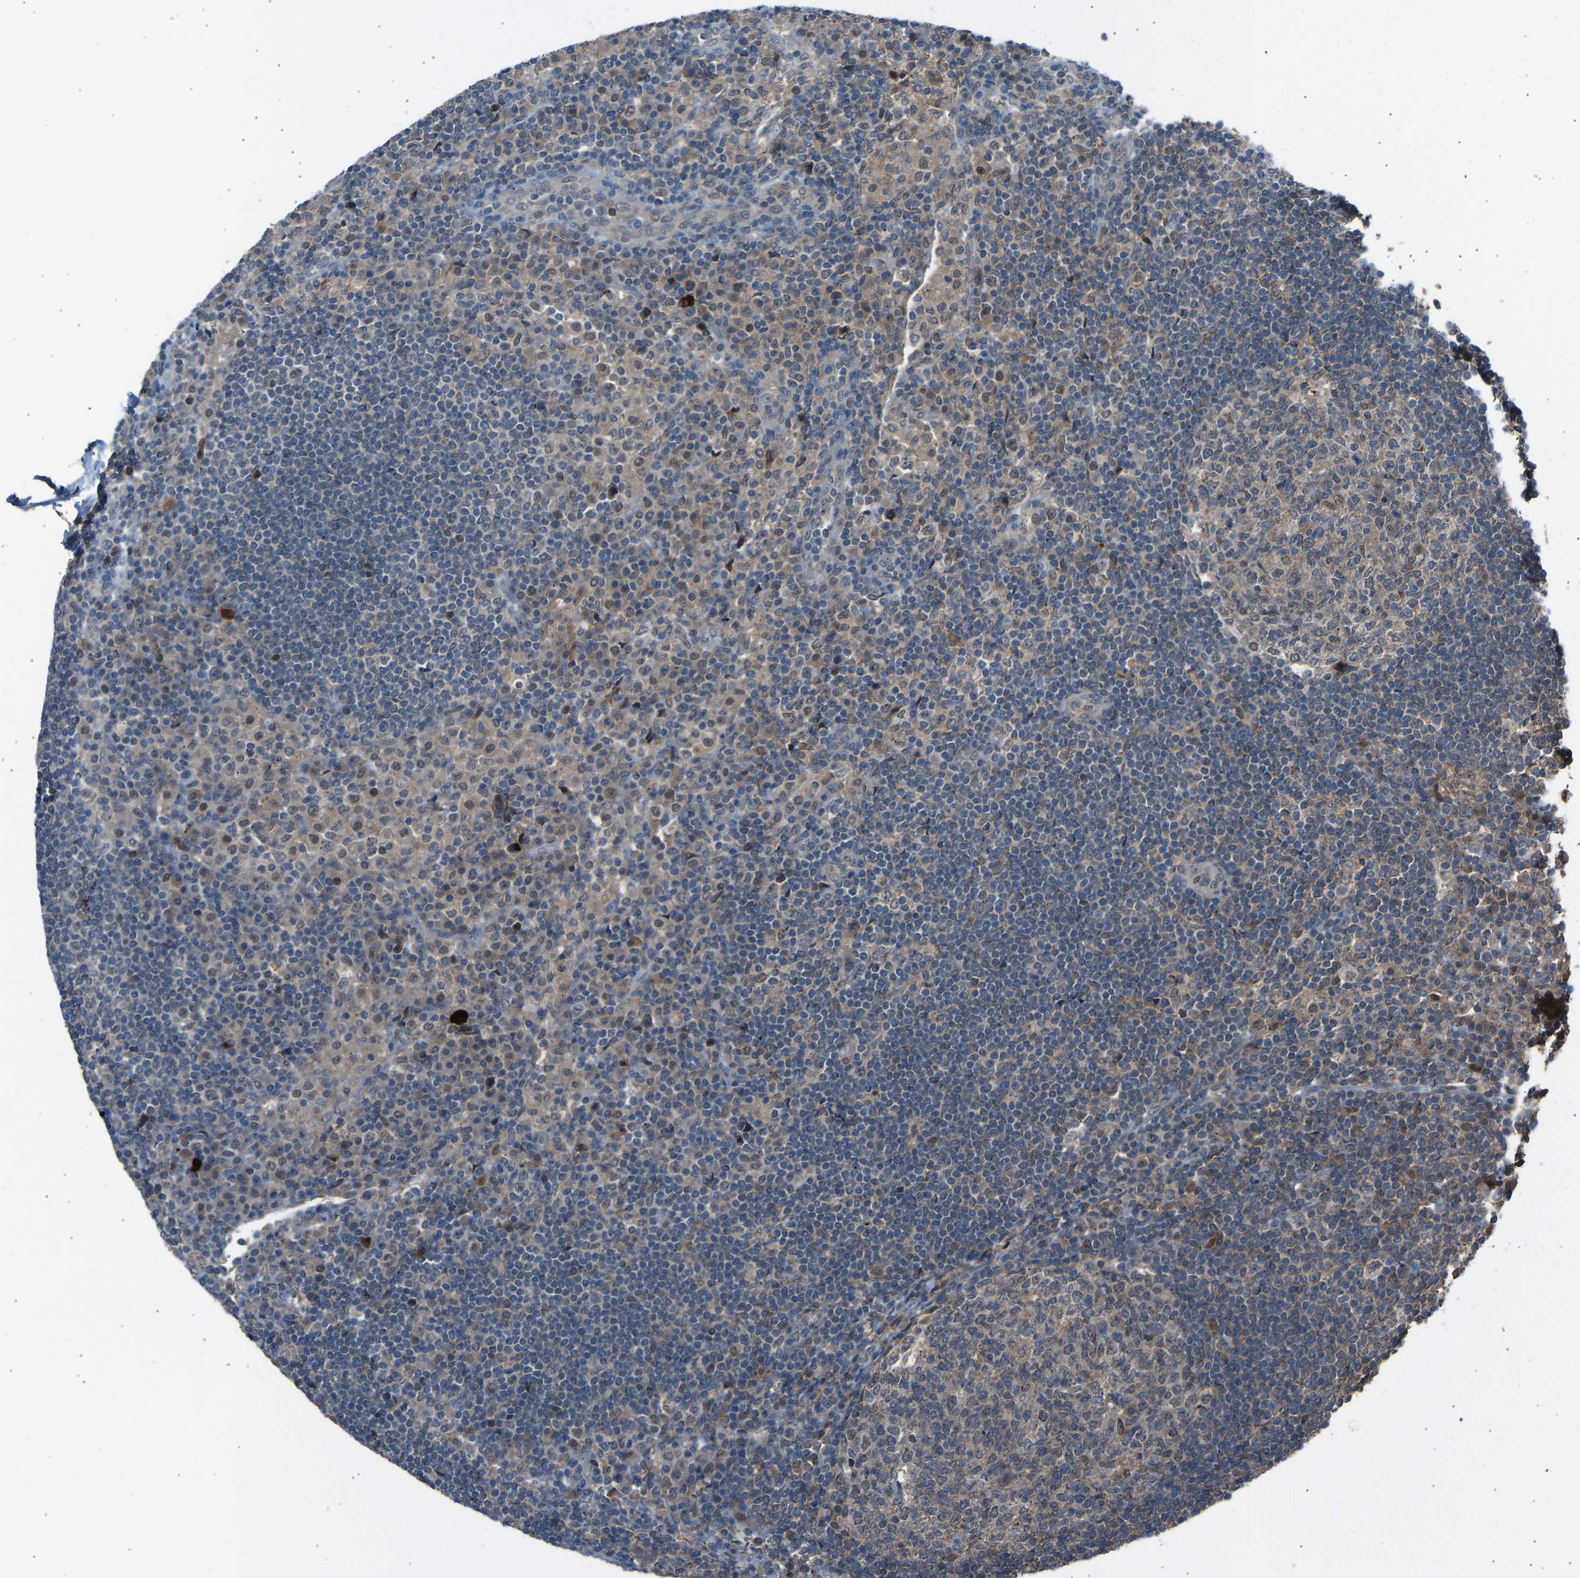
{"staining": {"intensity": "weak", "quantity": ">75%", "location": "cytoplasmic/membranous"}, "tissue": "lymph node", "cell_type": "Germinal center cells", "image_type": "normal", "snomed": [{"axis": "morphology", "description": "Normal tissue, NOS"}, {"axis": "topography", "description": "Lymph node"}], "caption": "Immunohistochemistry (IHC) micrograph of benign lymph node: human lymph node stained using immunohistochemistry (IHC) displays low levels of weak protein expression localized specifically in the cytoplasmic/membranous of germinal center cells, appearing as a cytoplasmic/membranous brown color.", "gene": "SLC43A1", "patient": {"sex": "female", "age": 53}}